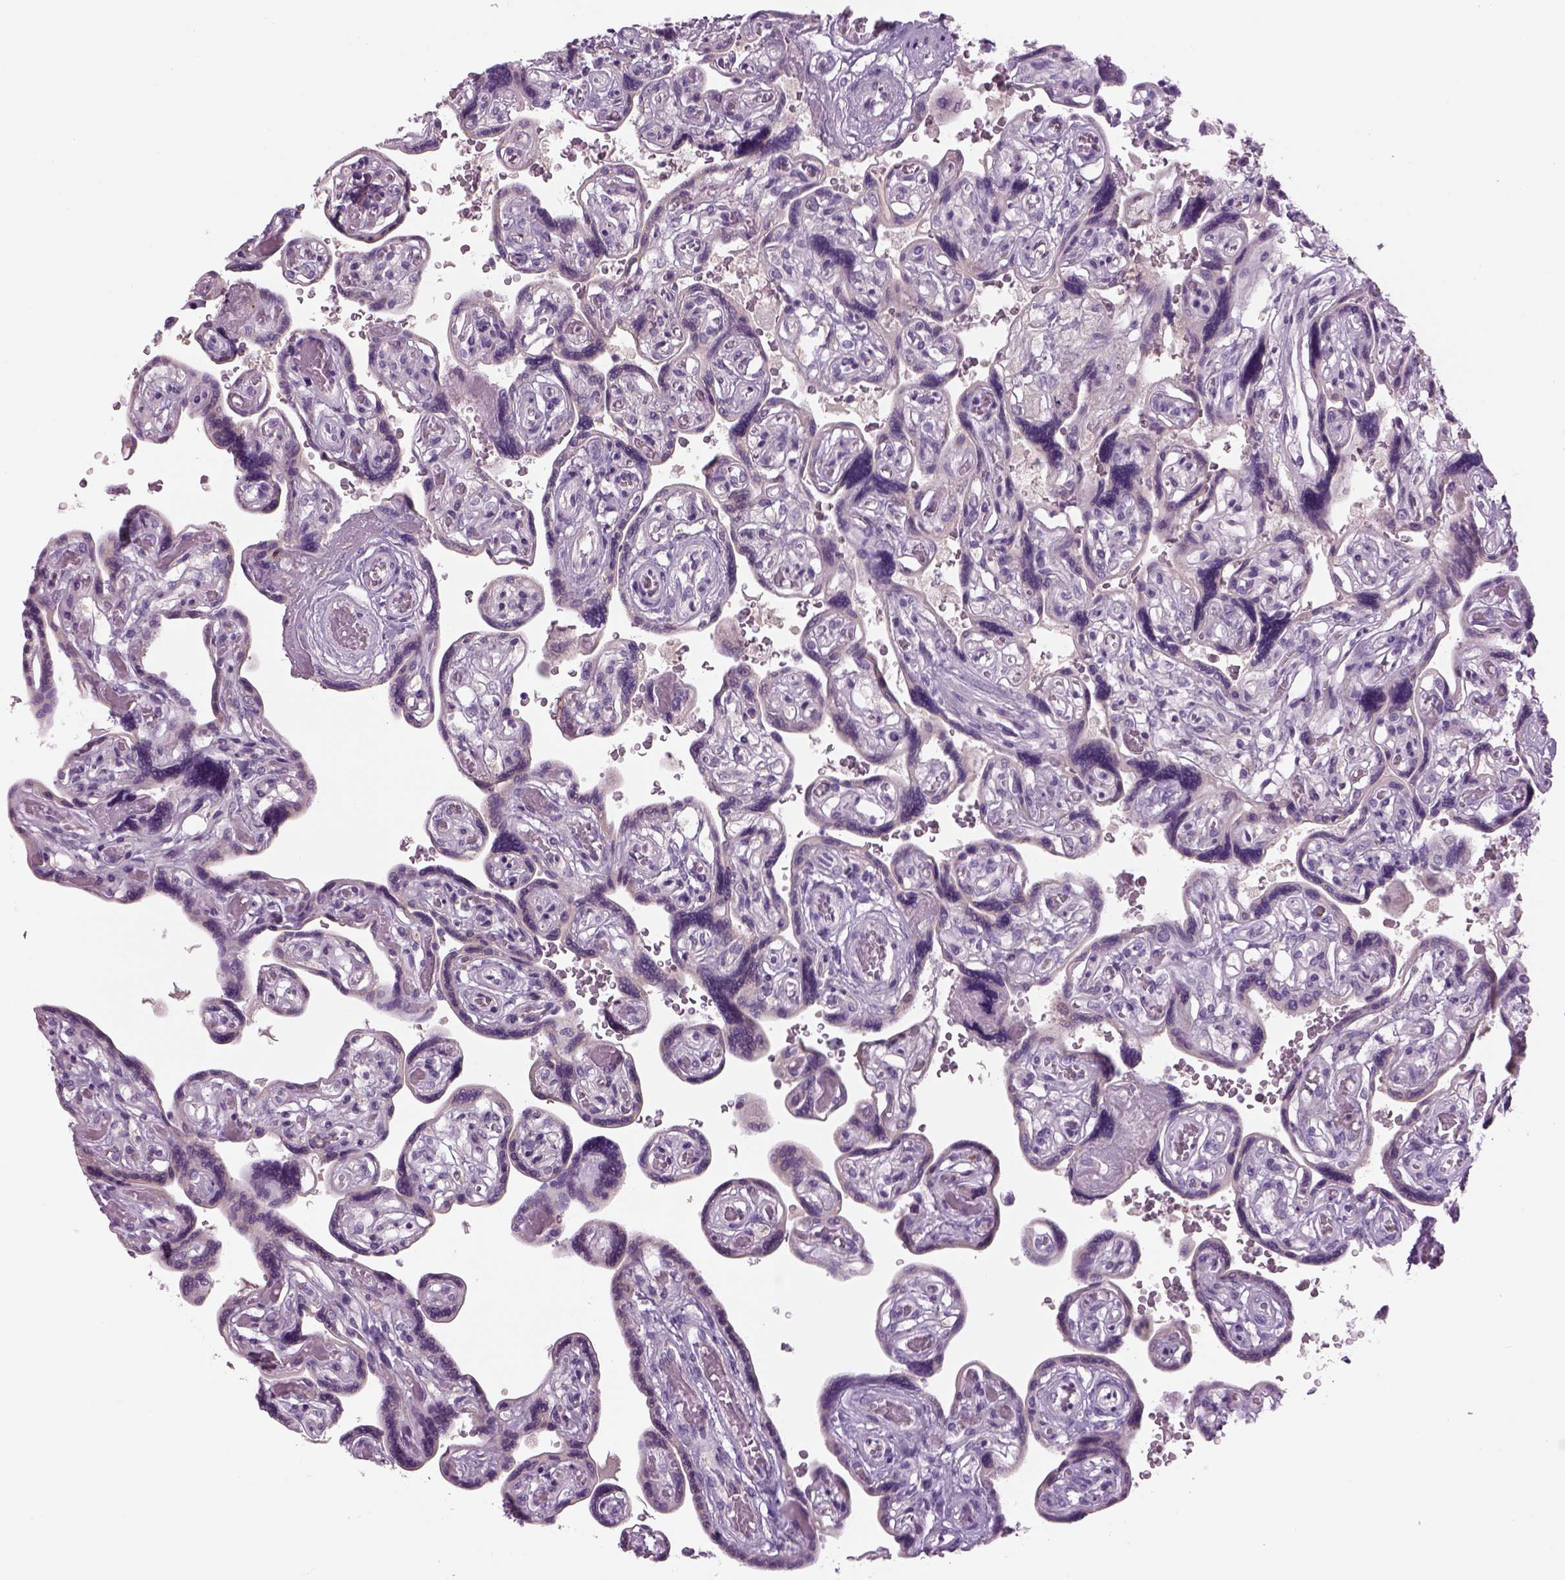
{"staining": {"intensity": "weak", "quantity": "<25%", "location": "cytoplasmic/membranous"}, "tissue": "placenta", "cell_type": "Decidual cells", "image_type": "normal", "snomed": [{"axis": "morphology", "description": "Normal tissue, NOS"}, {"axis": "topography", "description": "Placenta"}], "caption": "Histopathology image shows no protein expression in decidual cells of benign placenta.", "gene": "MDH1B", "patient": {"sex": "female", "age": 32}}